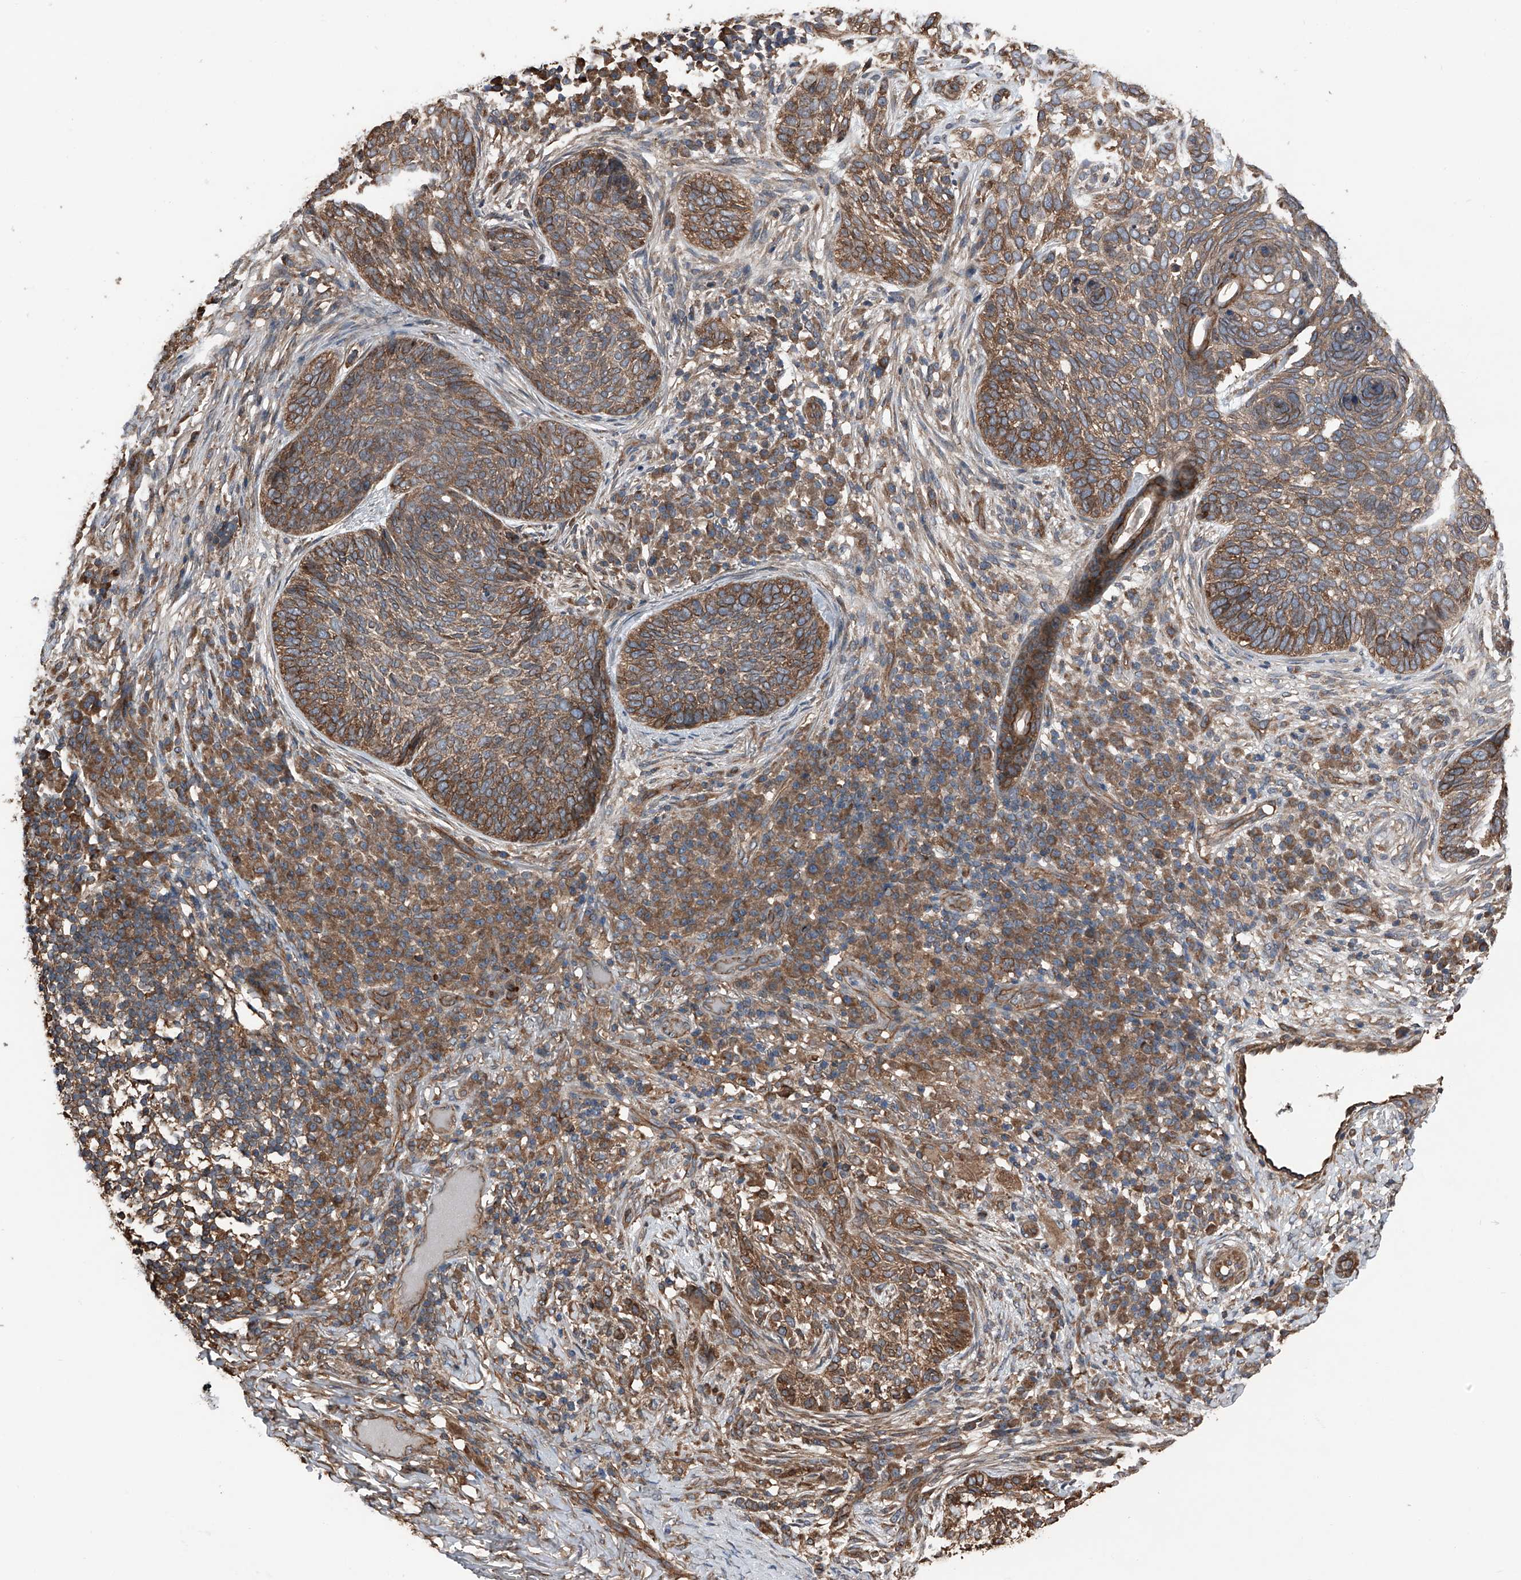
{"staining": {"intensity": "moderate", "quantity": ">75%", "location": "cytoplasmic/membranous"}, "tissue": "skin cancer", "cell_type": "Tumor cells", "image_type": "cancer", "snomed": [{"axis": "morphology", "description": "Basal cell carcinoma"}, {"axis": "topography", "description": "Skin"}], "caption": "Immunohistochemical staining of skin basal cell carcinoma exhibits medium levels of moderate cytoplasmic/membranous protein expression in approximately >75% of tumor cells. (DAB IHC, brown staining for protein, blue staining for nuclei).", "gene": "KCNJ2", "patient": {"sex": "female", "age": 64}}